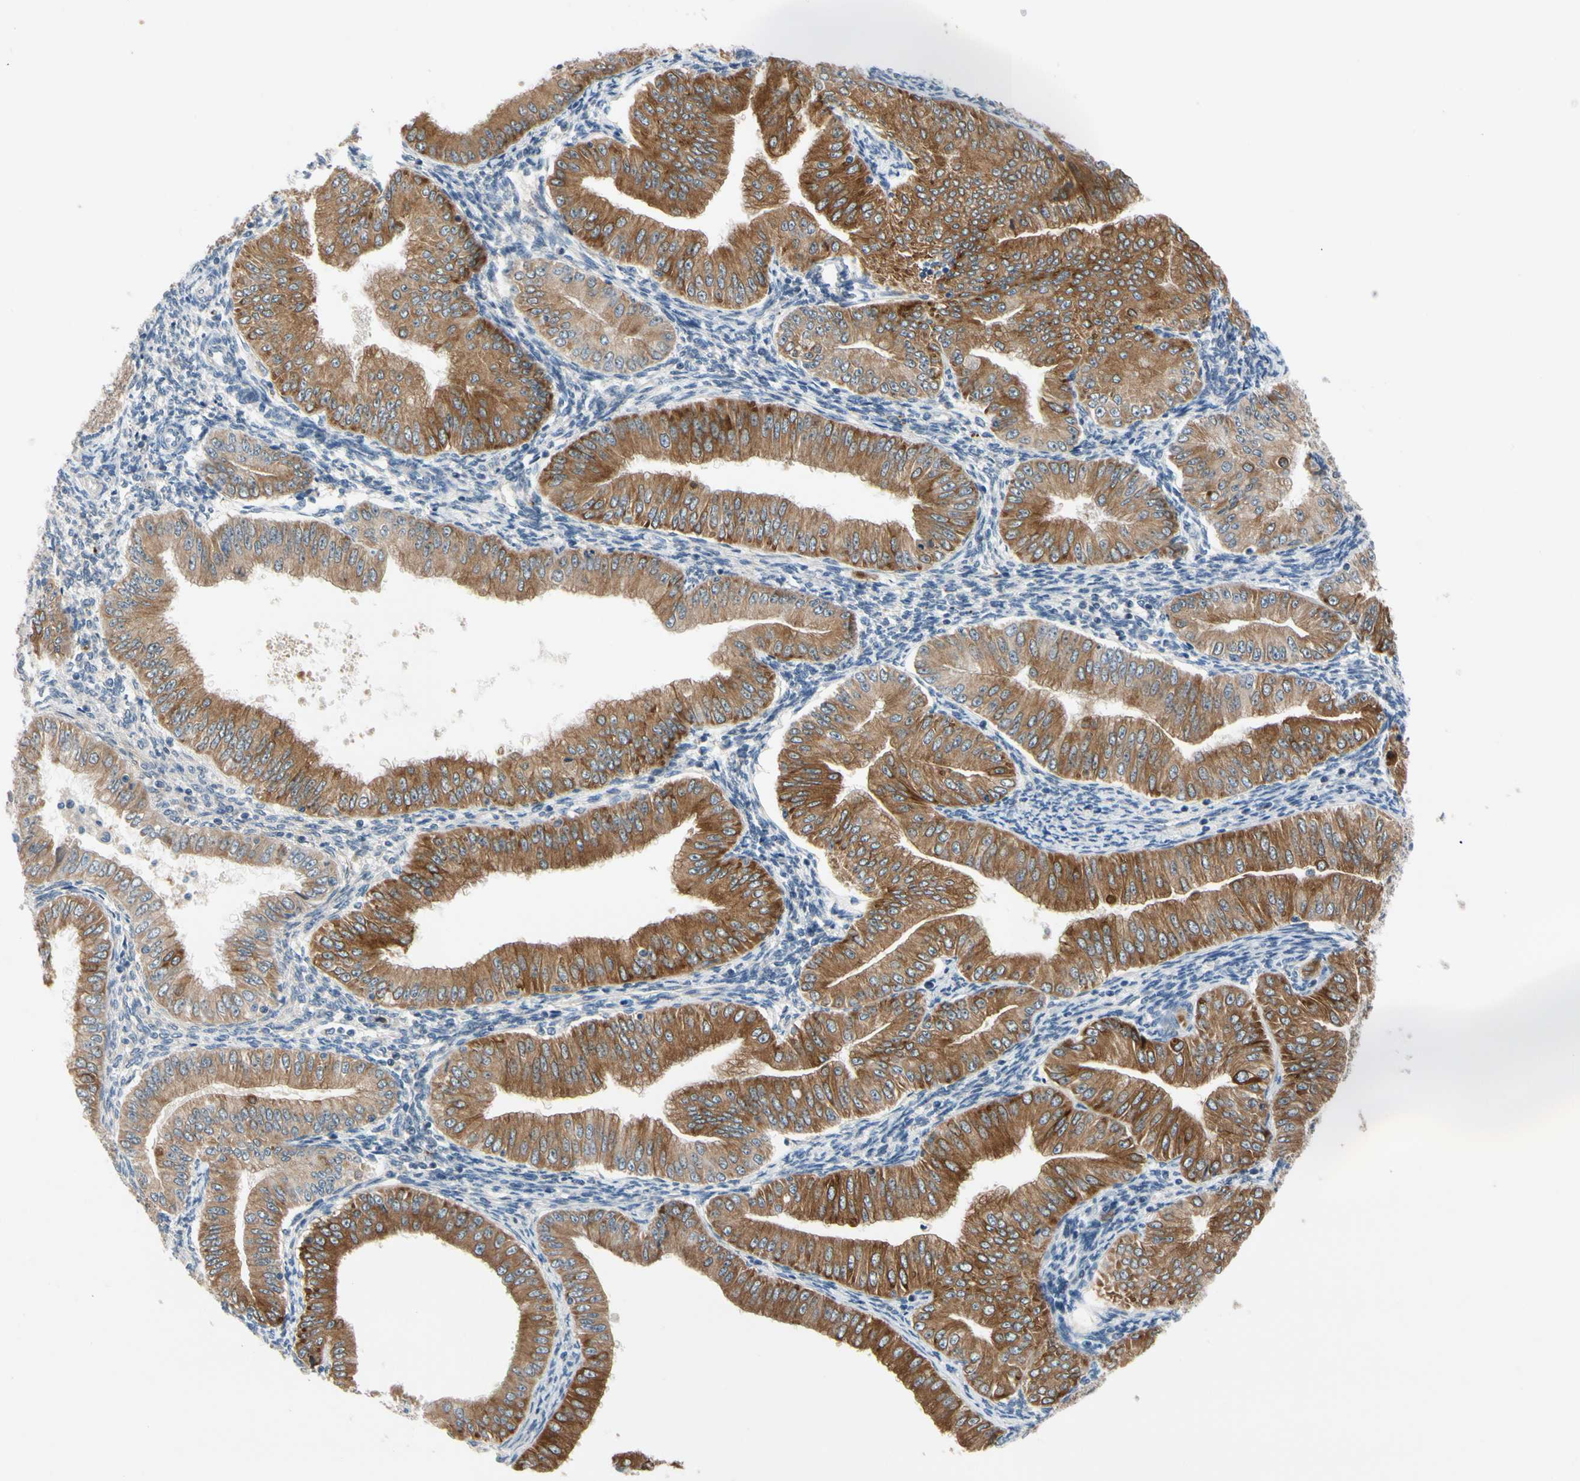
{"staining": {"intensity": "moderate", "quantity": ">75%", "location": "cytoplasmic/membranous"}, "tissue": "endometrial cancer", "cell_type": "Tumor cells", "image_type": "cancer", "snomed": [{"axis": "morphology", "description": "Normal tissue, NOS"}, {"axis": "morphology", "description": "Adenocarcinoma, NOS"}, {"axis": "topography", "description": "Endometrium"}], "caption": "The photomicrograph displays staining of endometrial adenocarcinoma, revealing moderate cytoplasmic/membranous protein positivity (brown color) within tumor cells.", "gene": "SLC27A6", "patient": {"sex": "female", "age": 53}}